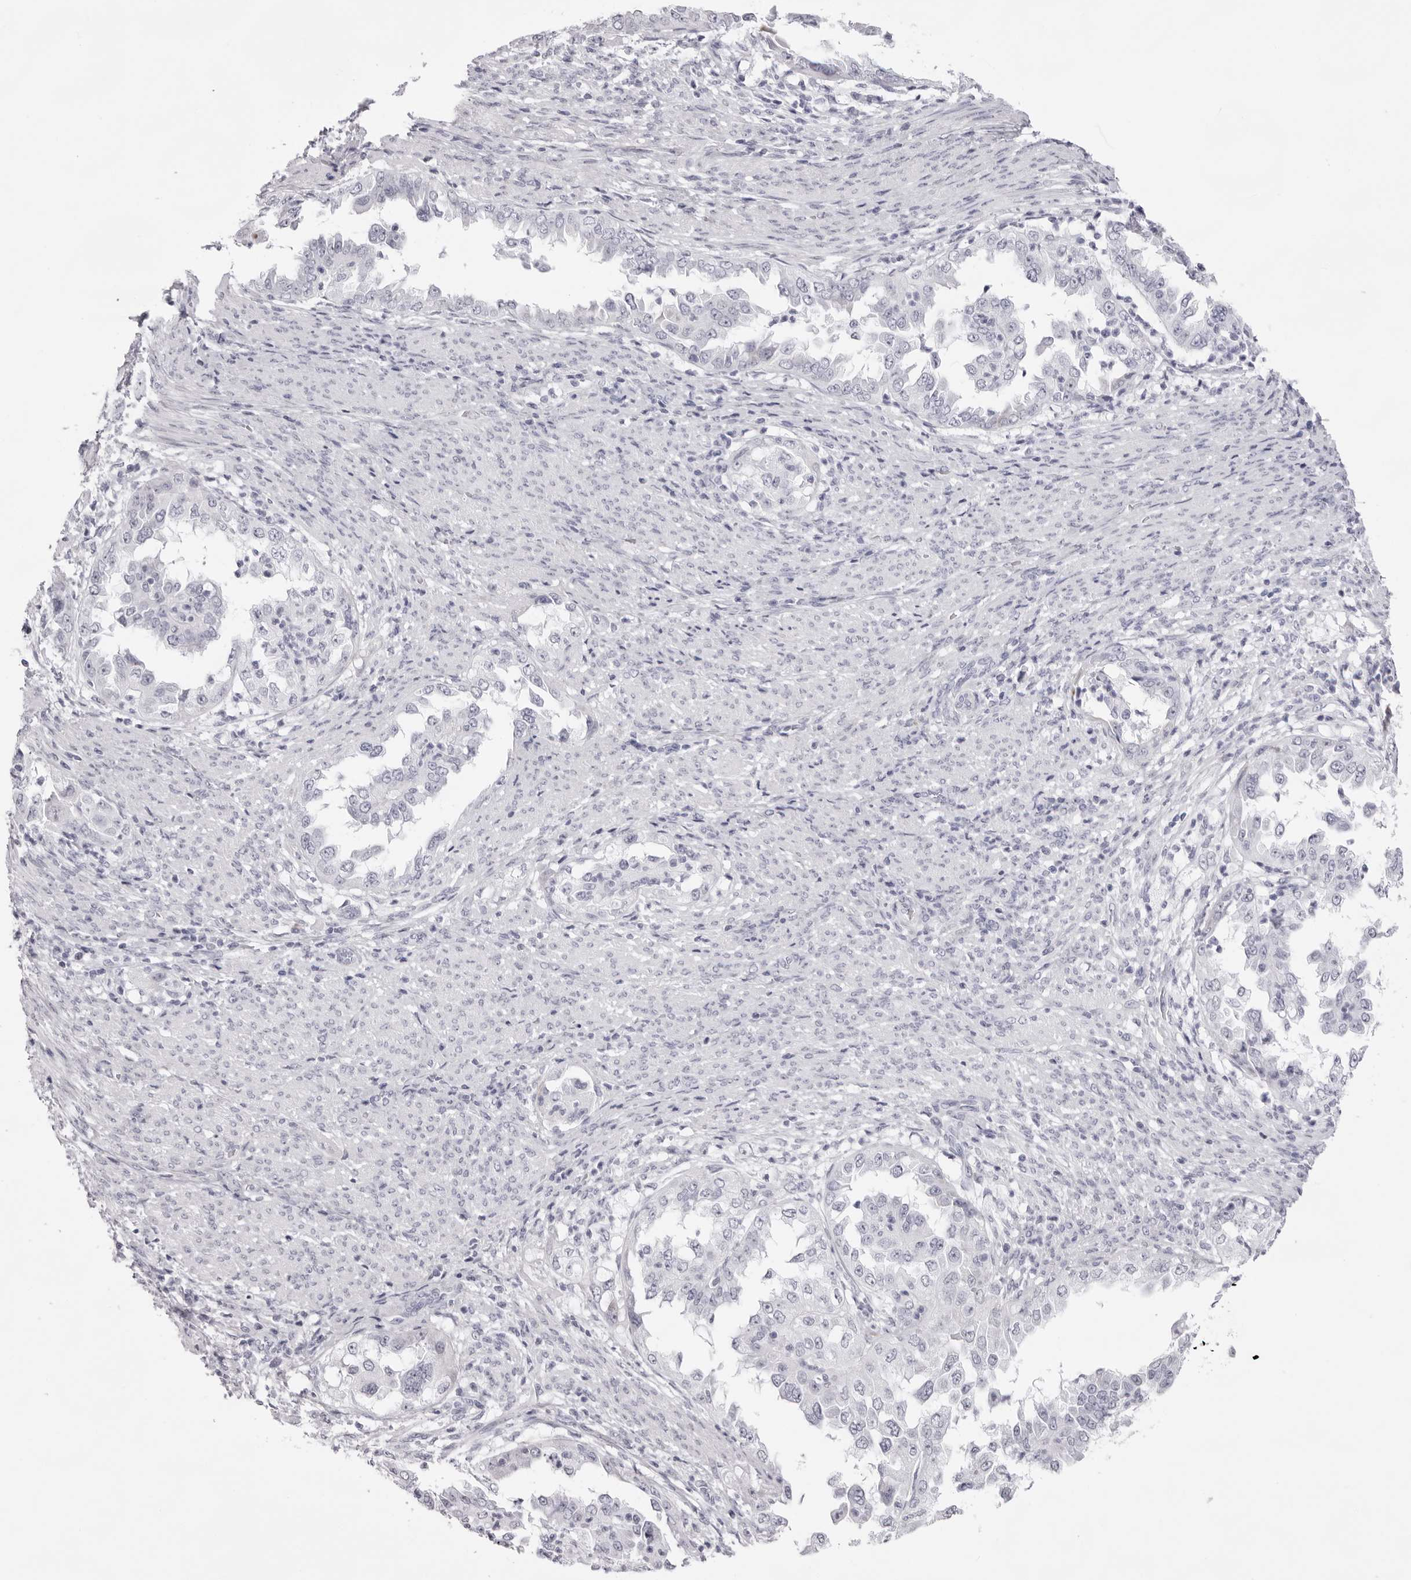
{"staining": {"intensity": "negative", "quantity": "none", "location": "none"}, "tissue": "endometrial cancer", "cell_type": "Tumor cells", "image_type": "cancer", "snomed": [{"axis": "morphology", "description": "Adenocarcinoma, NOS"}, {"axis": "topography", "description": "Endometrium"}], "caption": "Image shows no protein expression in tumor cells of endometrial cancer tissue.", "gene": "SMIM2", "patient": {"sex": "female", "age": 85}}